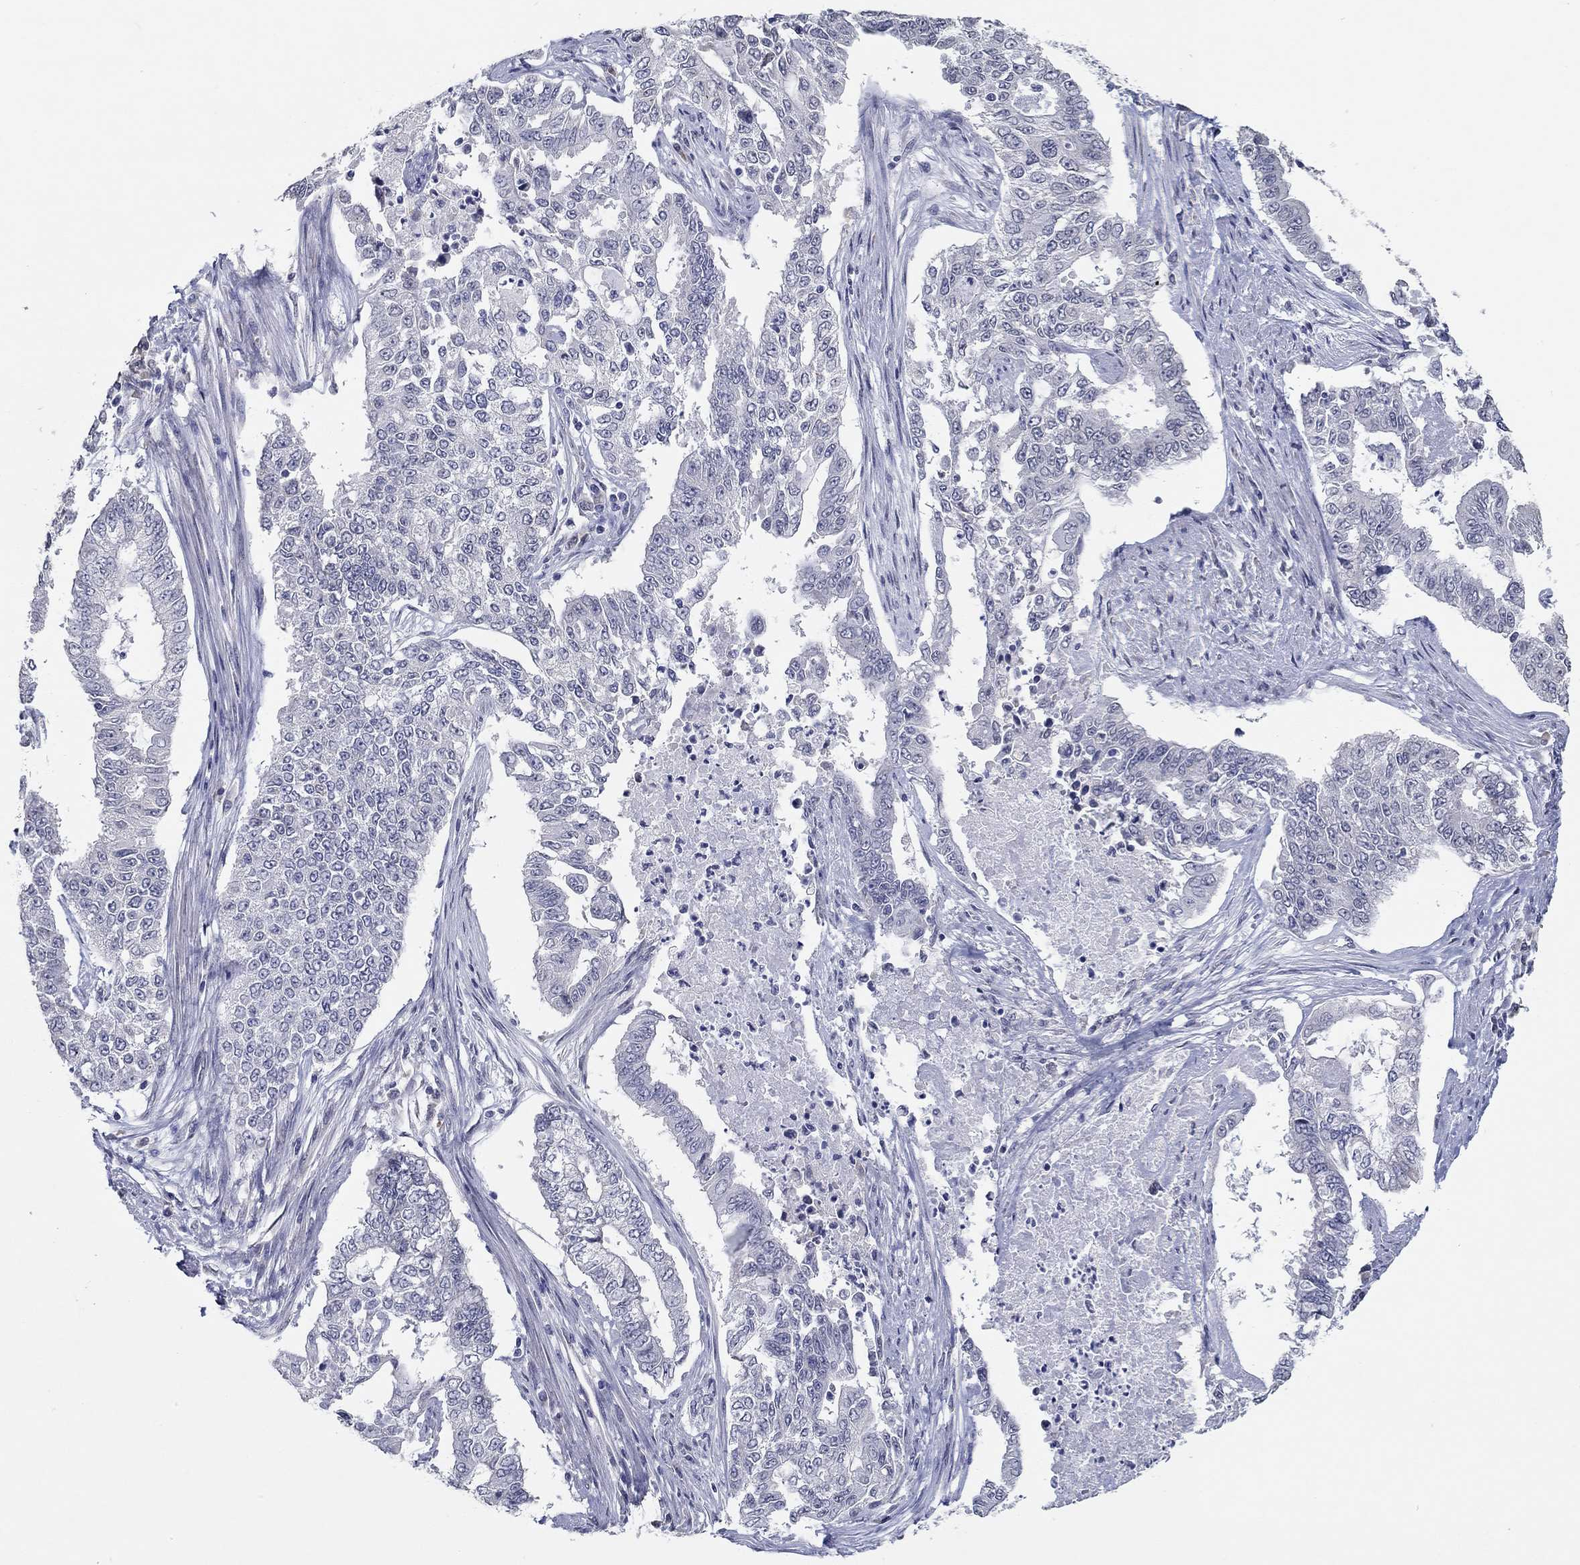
{"staining": {"intensity": "negative", "quantity": "none", "location": "none"}, "tissue": "endometrial cancer", "cell_type": "Tumor cells", "image_type": "cancer", "snomed": [{"axis": "morphology", "description": "Adenocarcinoma, NOS"}, {"axis": "topography", "description": "Uterus"}], "caption": "Immunohistochemistry photomicrograph of adenocarcinoma (endometrial) stained for a protein (brown), which demonstrates no expression in tumor cells.", "gene": "NUP155", "patient": {"sex": "female", "age": 59}}